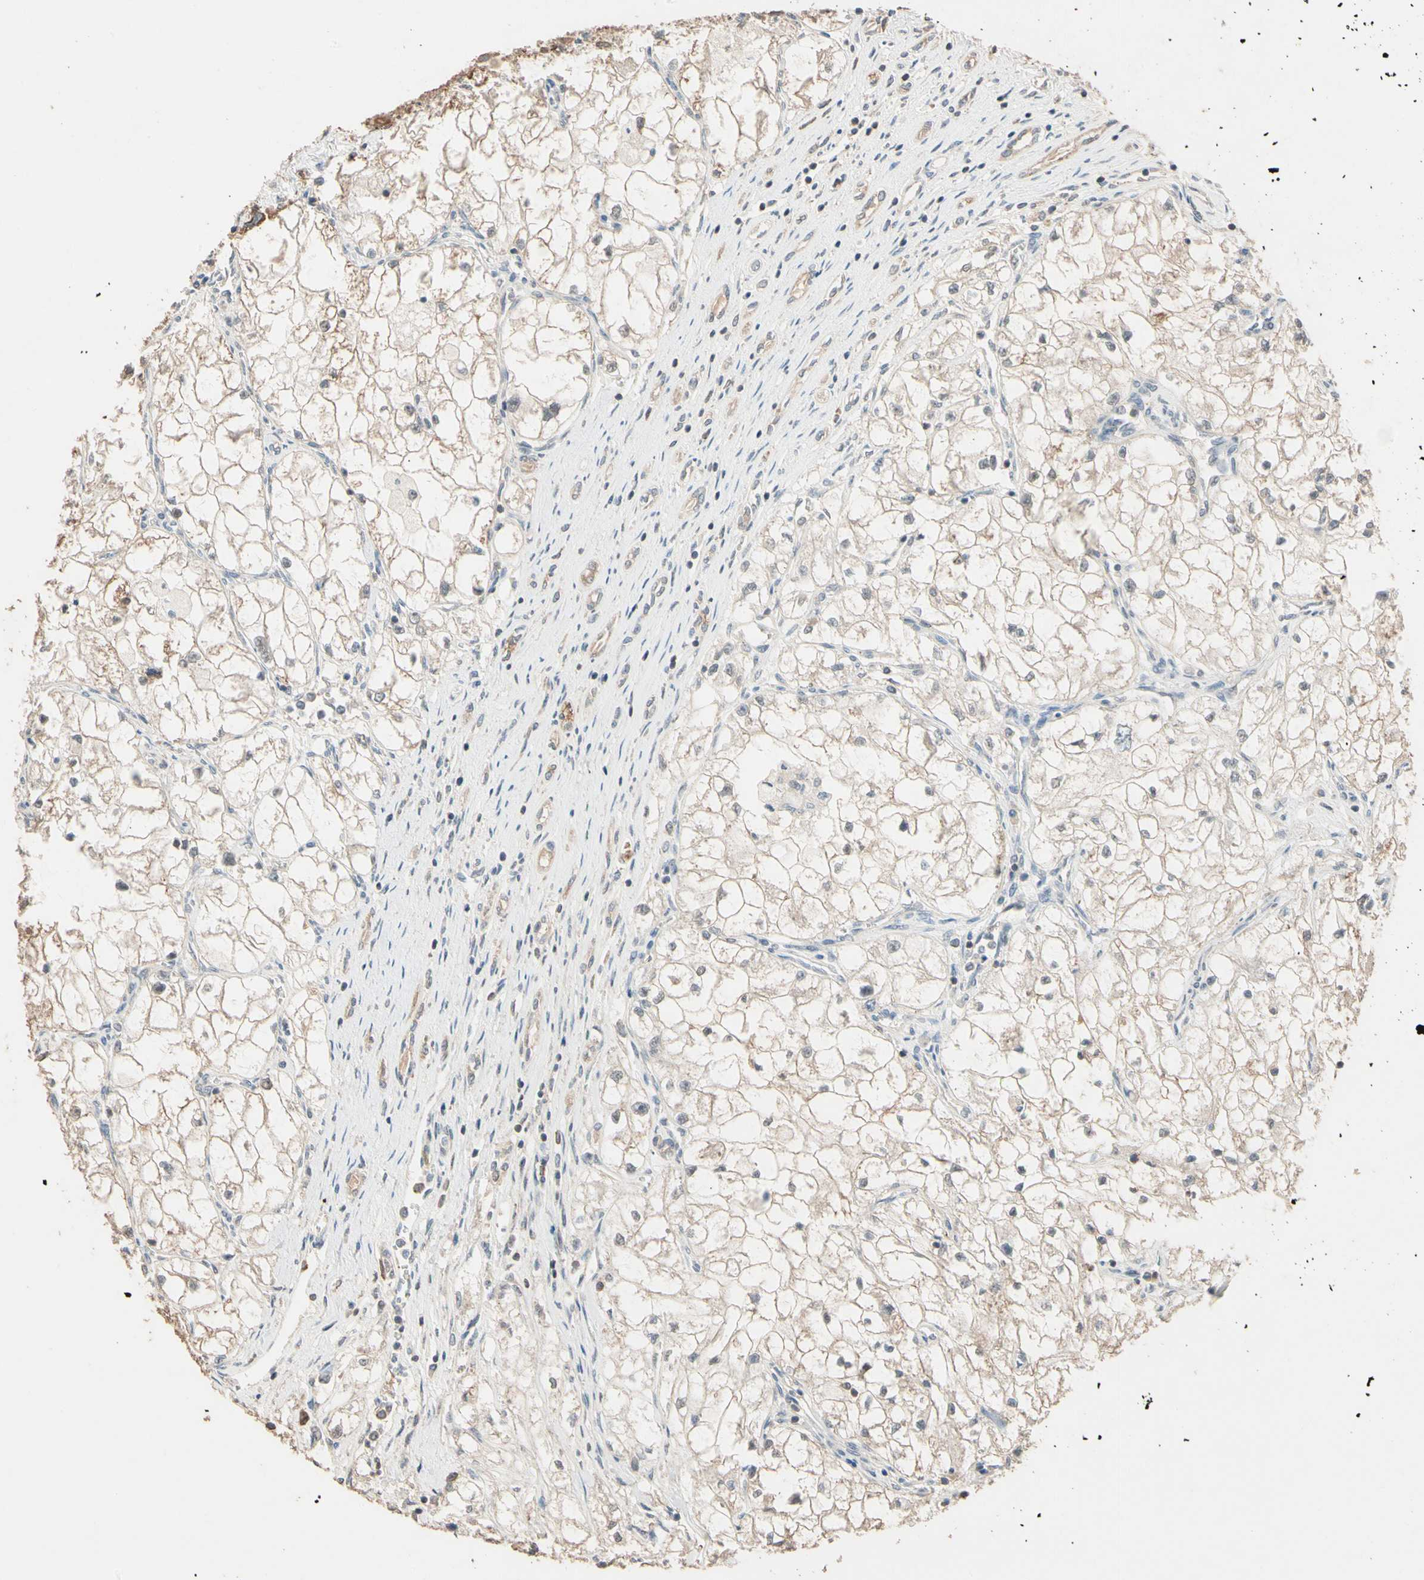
{"staining": {"intensity": "weak", "quantity": ">75%", "location": "cytoplasmic/membranous"}, "tissue": "renal cancer", "cell_type": "Tumor cells", "image_type": "cancer", "snomed": [{"axis": "morphology", "description": "Adenocarcinoma, NOS"}, {"axis": "topography", "description": "Kidney"}], "caption": "A brown stain labels weak cytoplasmic/membranous expression of a protein in human renal adenocarcinoma tumor cells.", "gene": "MAP3K7", "patient": {"sex": "female", "age": 70}}